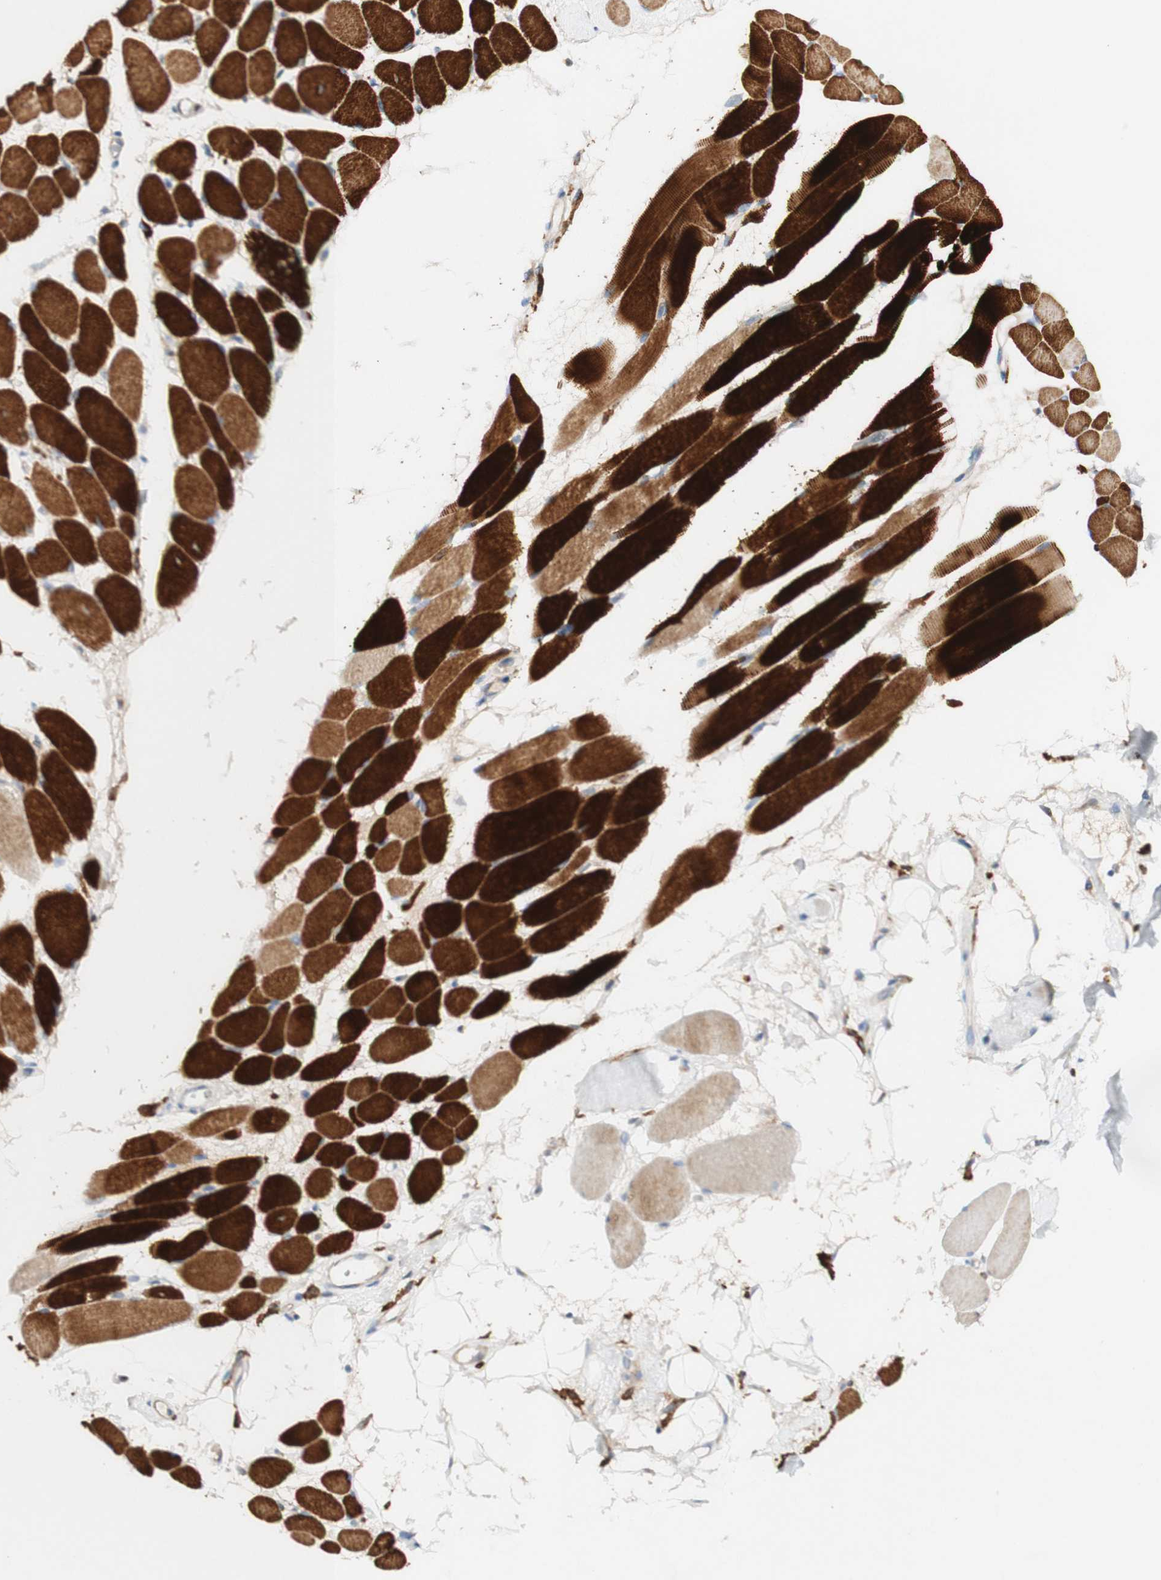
{"staining": {"intensity": "strong", "quantity": "25%-75%", "location": "cytoplasmic/membranous"}, "tissue": "skeletal muscle", "cell_type": "Myocytes", "image_type": "normal", "snomed": [{"axis": "morphology", "description": "Normal tissue, NOS"}, {"axis": "topography", "description": "Skeletal muscle"}, {"axis": "topography", "description": "Peripheral nerve tissue"}], "caption": "The photomicrograph shows staining of normal skeletal muscle, revealing strong cytoplasmic/membranous protein positivity (brown color) within myocytes.", "gene": "FCGRT", "patient": {"sex": "female", "age": 84}}